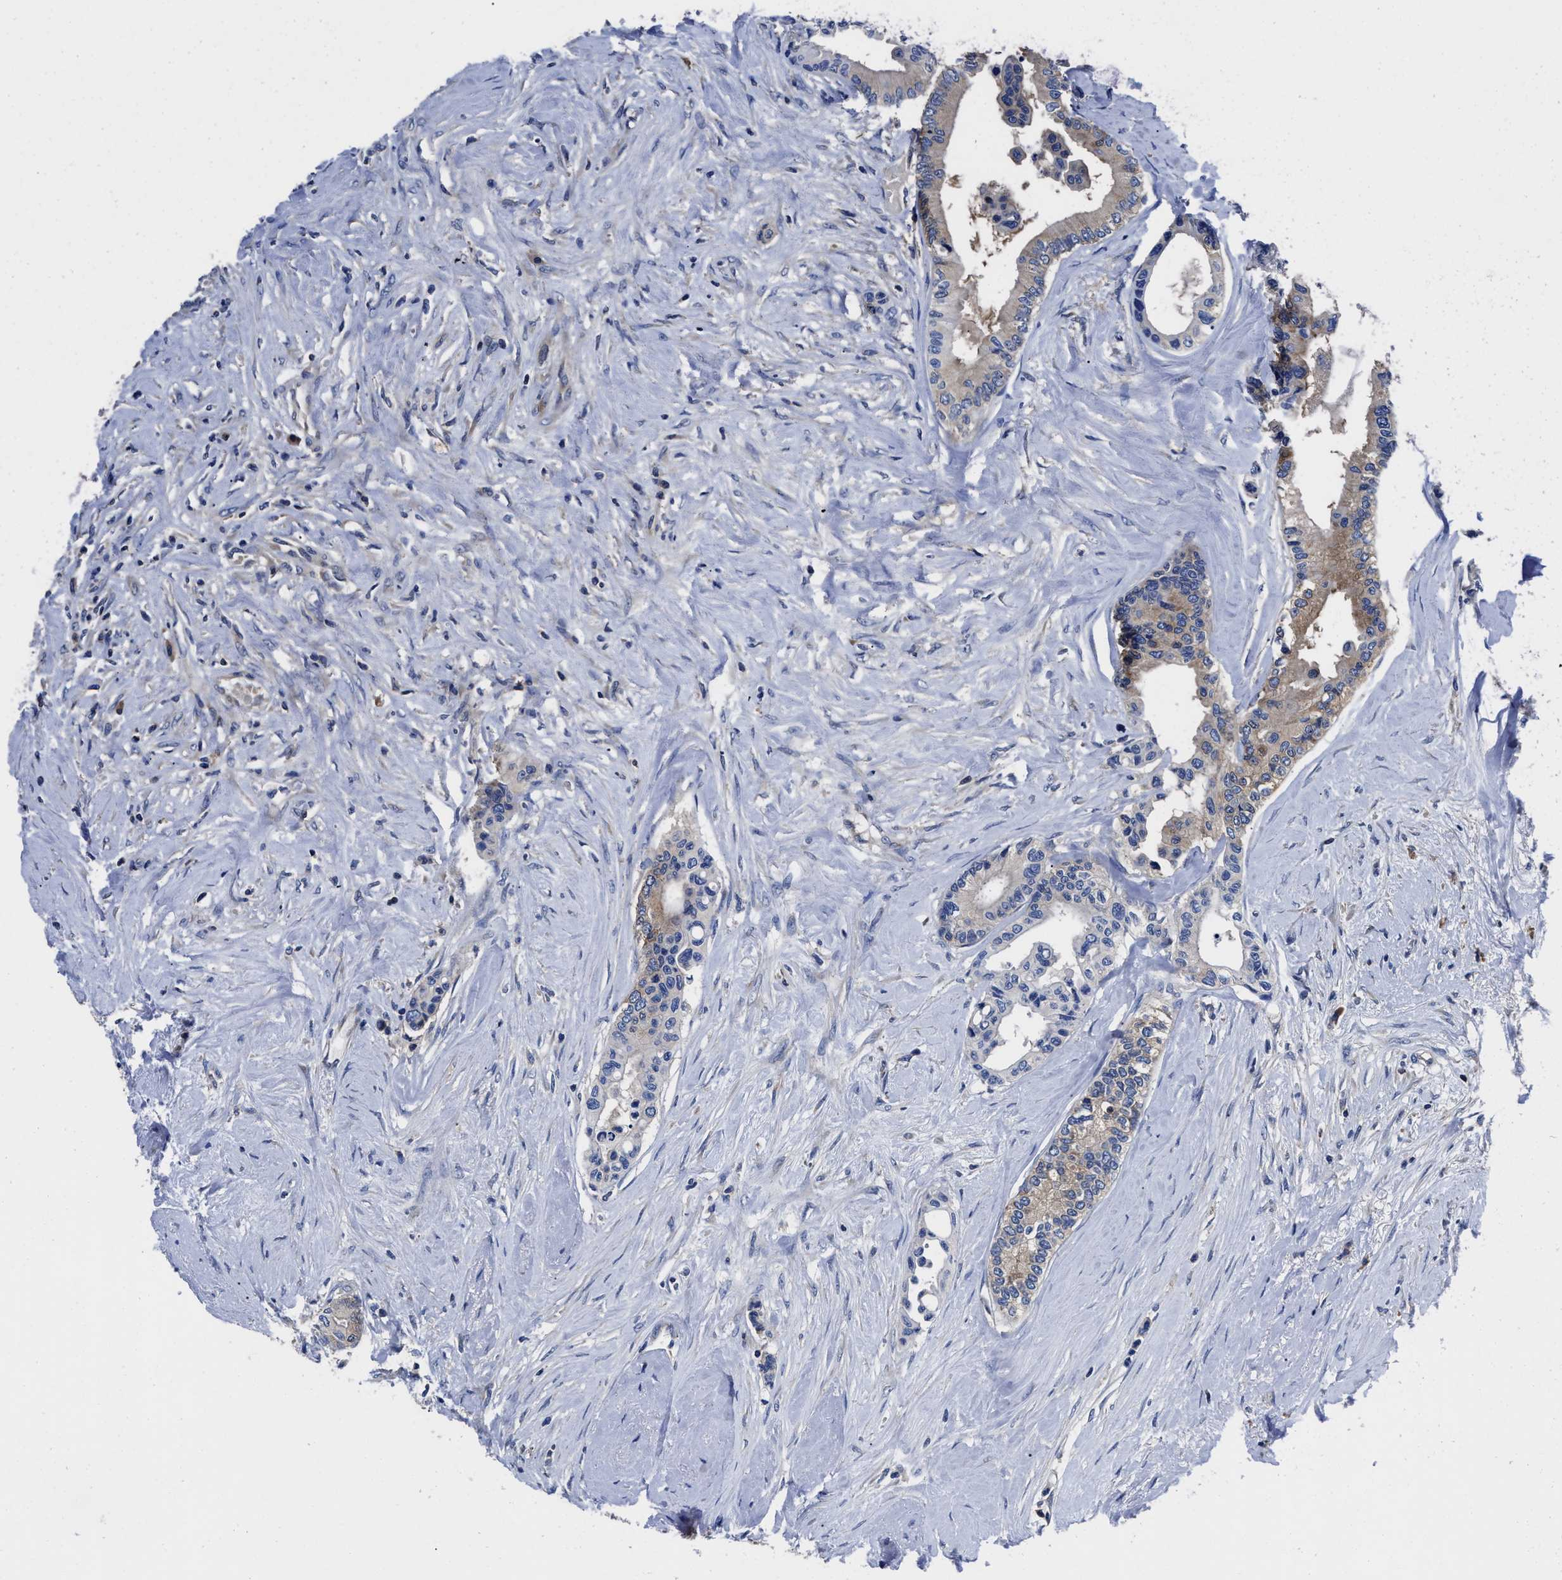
{"staining": {"intensity": "weak", "quantity": "<25%", "location": "cytoplasmic/membranous"}, "tissue": "colorectal cancer", "cell_type": "Tumor cells", "image_type": "cancer", "snomed": [{"axis": "morphology", "description": "Normal tissue, NOS"}, {"axis": "morphology", "description": "Adenocarcinoma, NOS"}, {"axis": "topography", "description": "Colon"}], "caption": "An immunohistochemistry micrograph of colorectal adenocarcinoma is shown. There is no staining in tumor cells of colorectal adenocarcinoma.", "gene": "YARS1", "patient": {"sex": "male", "age": 82}}